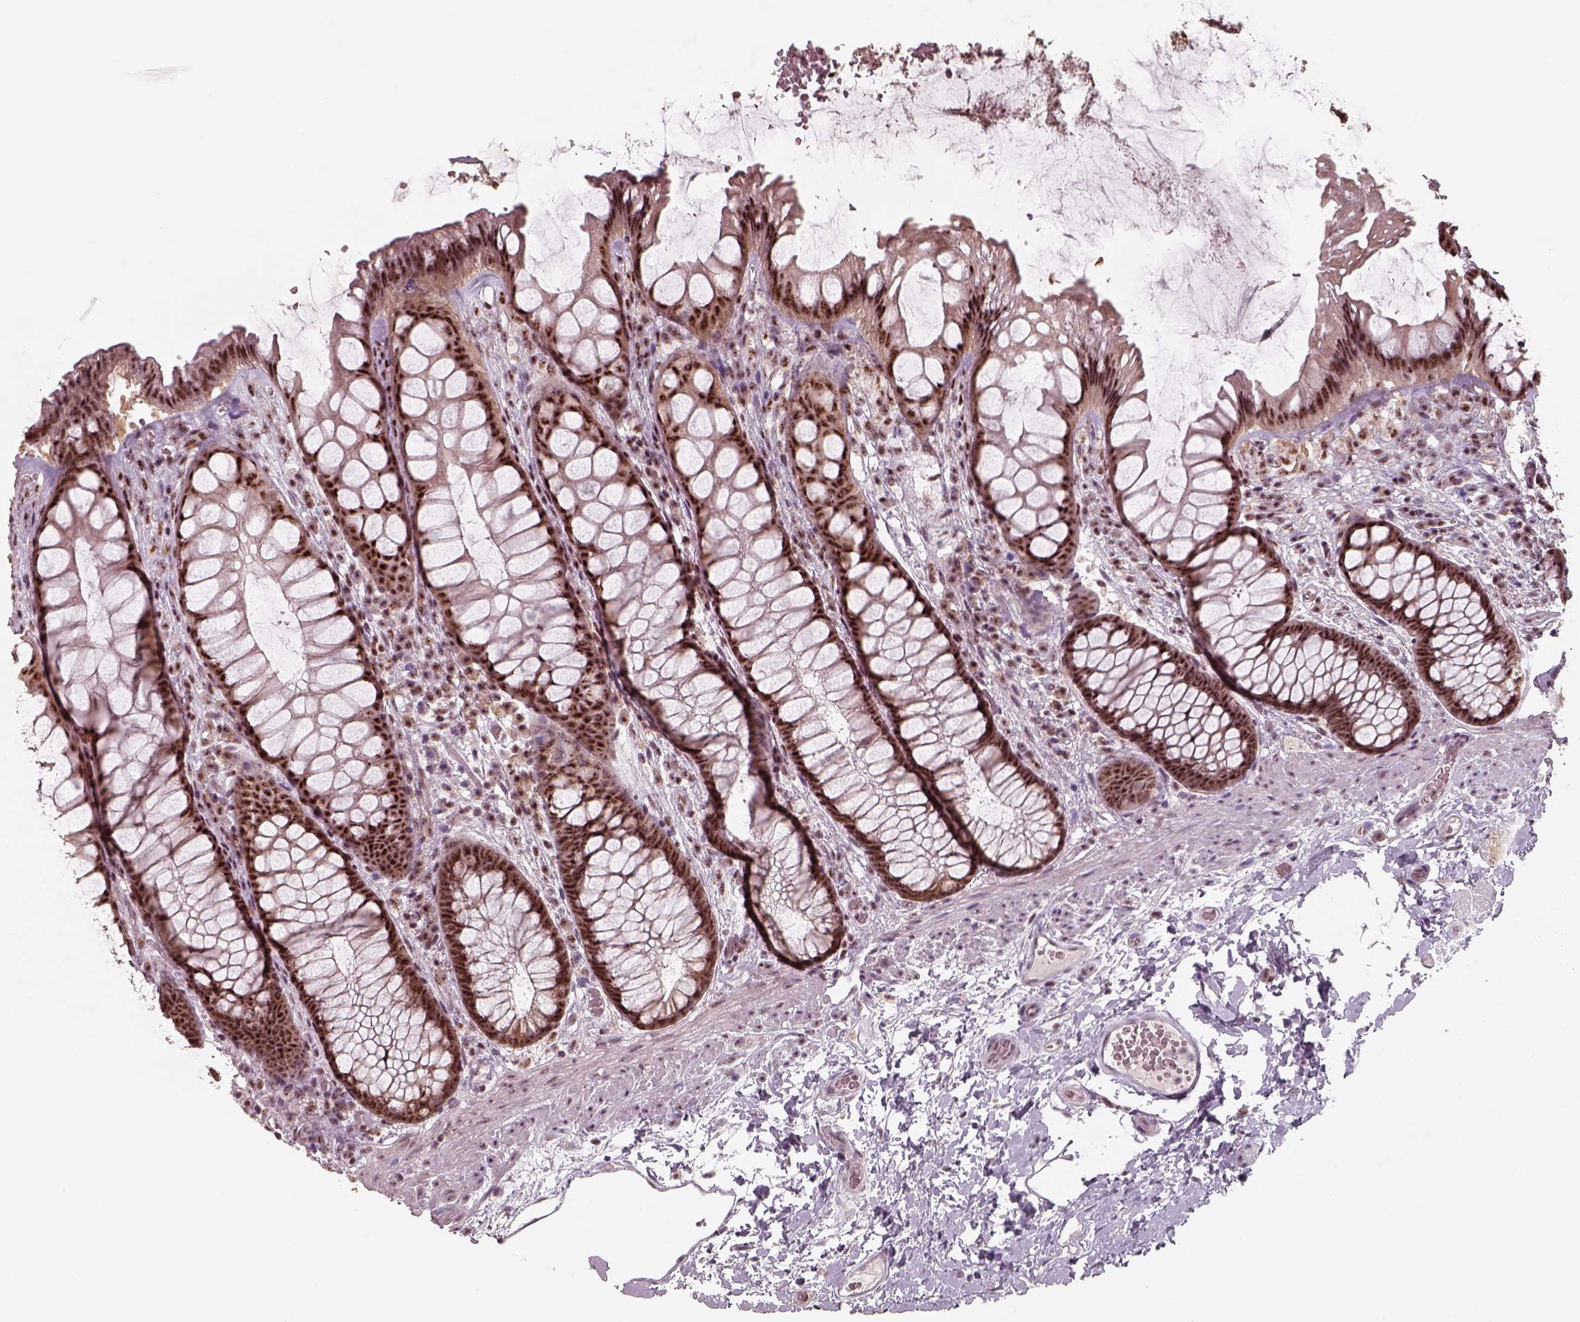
{"staining": {"intensity": "strong", "quantity": ">75%", "location": "nuclear"}, "tissue": "rectum", "cell_type": "Glandular cells", "image_type": "normal", "snomed": [{"axis": "morphology", "description": "Normal tissue, NOS"}, {"axis": "topography", "description": "Rectum"}], "caption": "Approximately >75% of glandular cells in unremarkable human rectum display strong nuclear protein staining as visualized by brown immunohistochemical staining.", "gene": "ATXN7L3", "patient": {"sex": "female", "age": 62}}